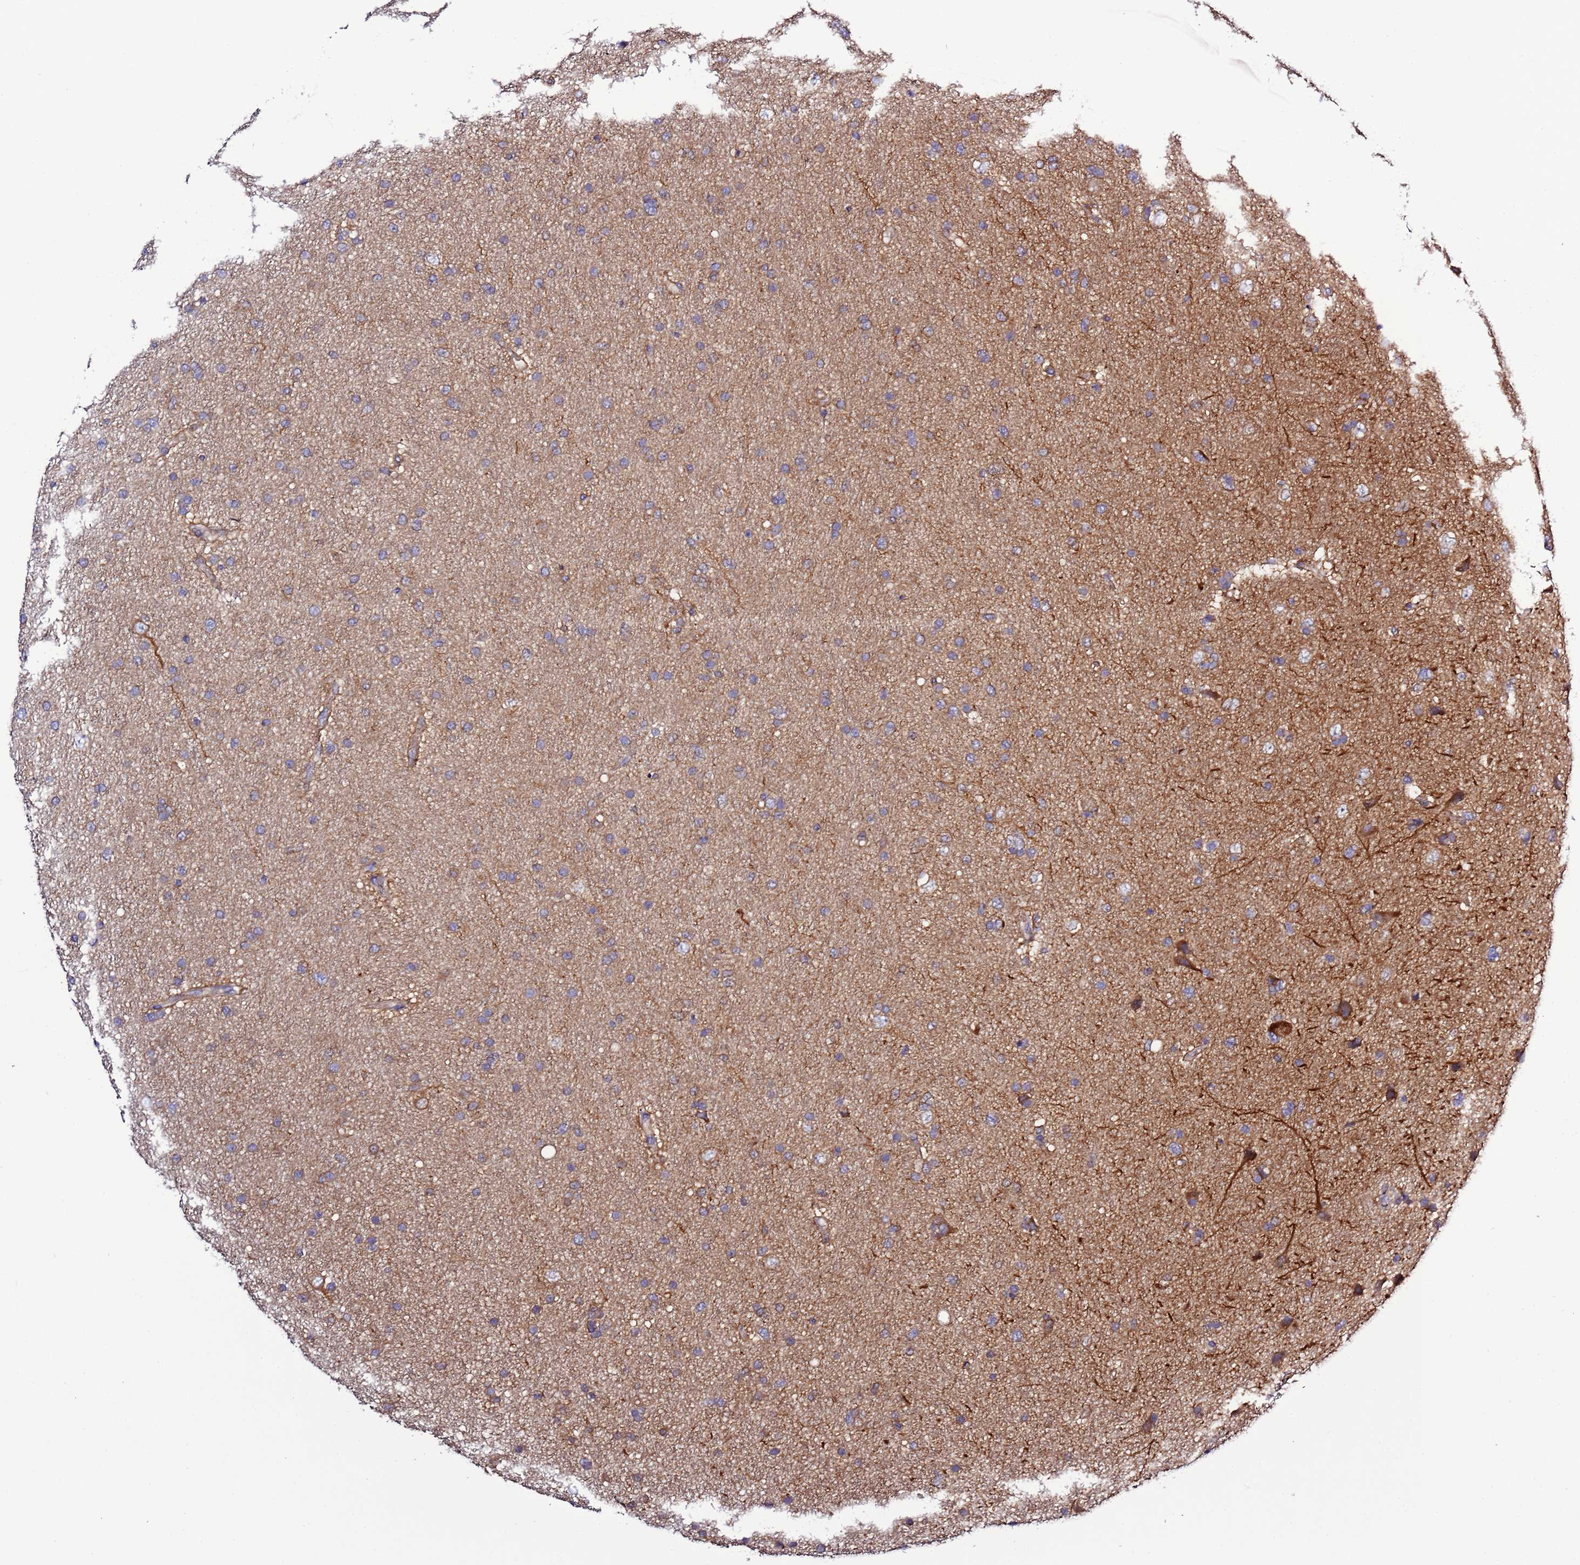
{"staining": {"intensity": "weak", "quantity": "<25%", "location": "cytoplasmic/membranous"}, "tissue": "glioma", "cell_type": "Tumor cells", "image_type": "cancer", "snomed": [{"axis": "morphology", "description": "Glioma, malignant, Low grade"}, {"axis": "topography", "description": "Cerebral cortex"}], "caption": "A photomicrograph of malignant low-grade glioma stained for a protein displays no brown staining in tumor cells.", "gene": "SPCS1", "patient": {"sex": "female", "age": 39}}